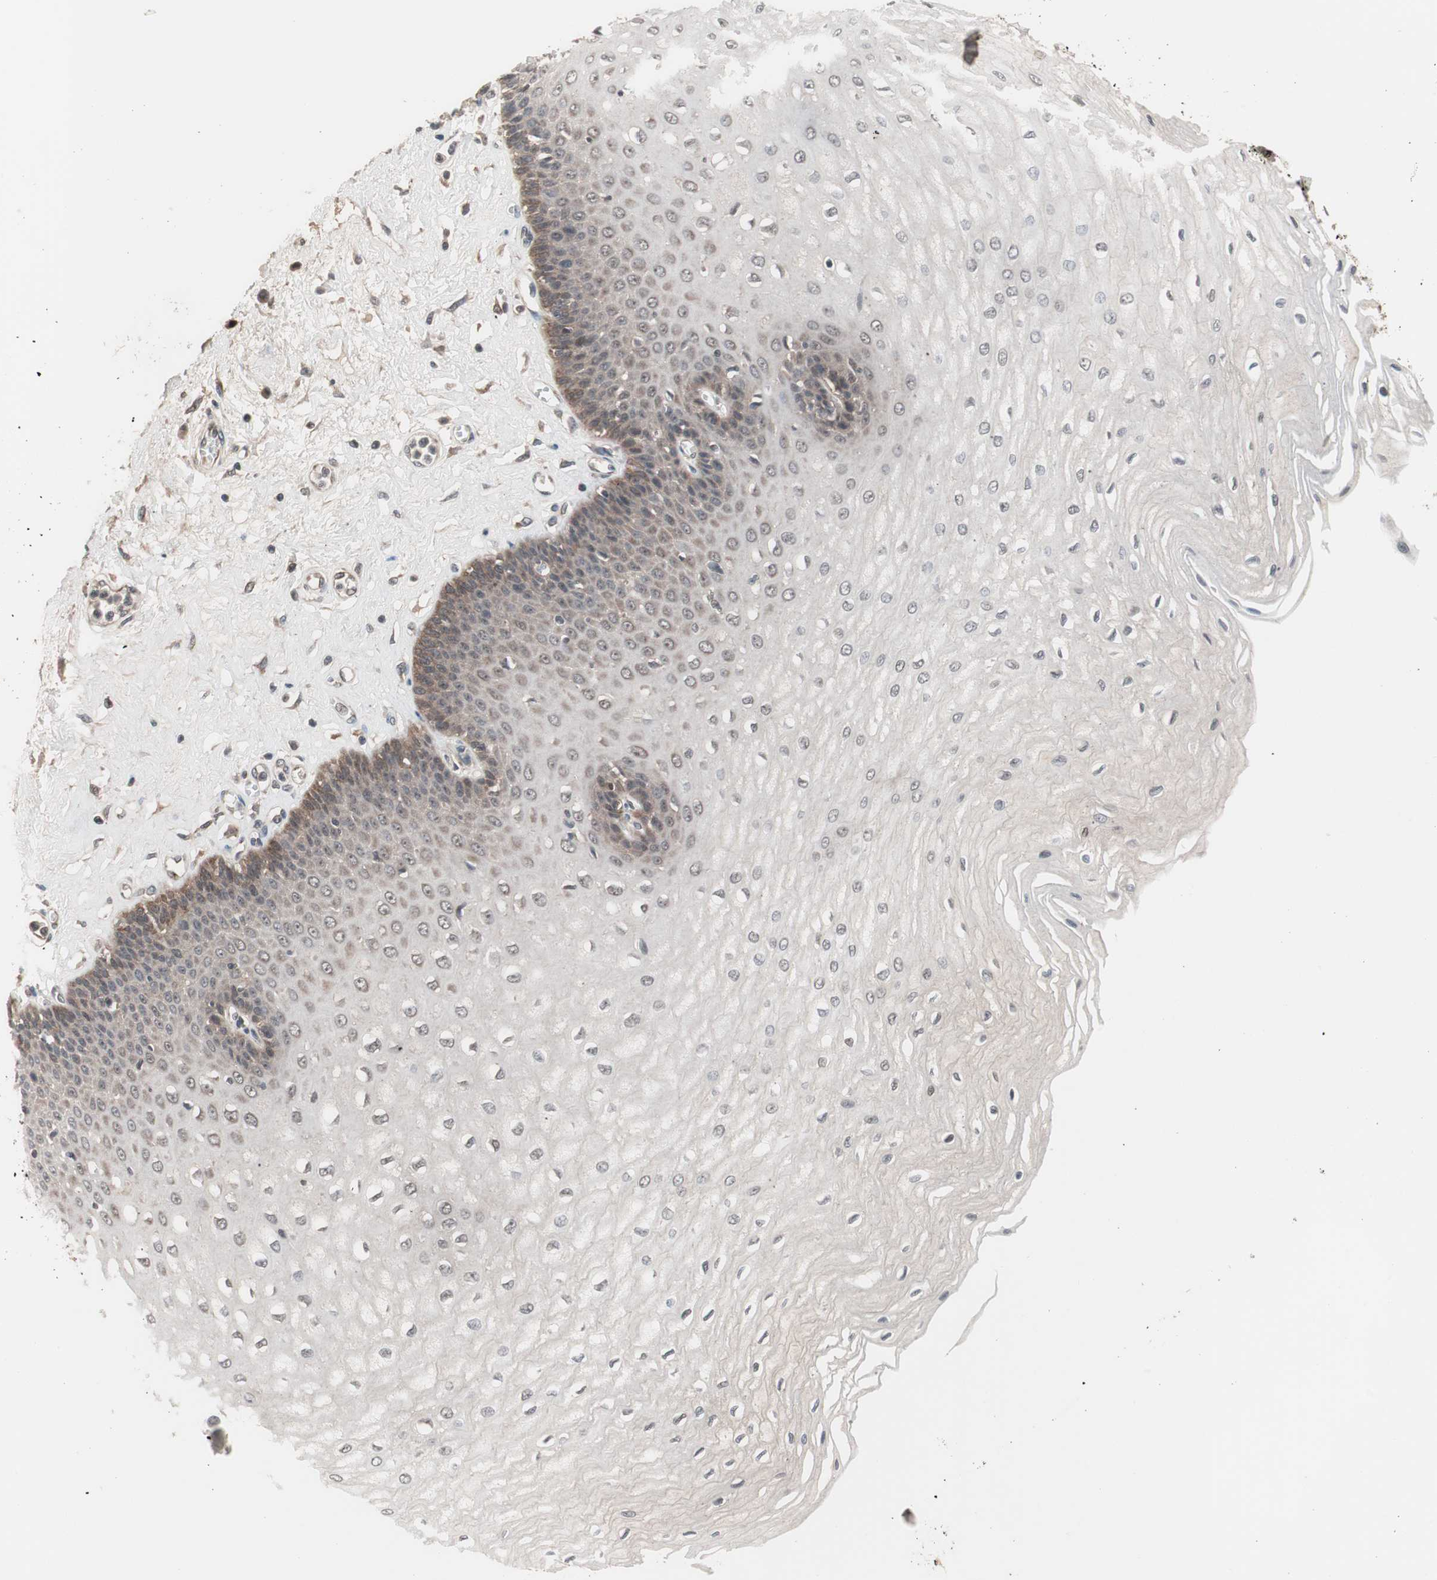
{"staining": {"intensity": "weak", "quantity": "25%-75%", "location": "cytoplasmic/membranous,nuclear"}, "tissue": "esophagus", "cell_type": "Squamous epithelial cells", "image_type": "normal", "snomed": [{"axis": "morphology", "description": "Normal tissue, NOS"}, {"axis": "morphology", "description": "Squamous cell carcinoma, NOS"}, {"axis": "topography", "description": "Esophagus"}], "caption": "This is a photomicrograph of IHC staining of unremarkable esophagus, which shows weak positivity in the cytoplasmic/membranous,nuclear of squamous epithelial cells.", "gene": "IRS1", "patient": {"sex": "male", "age": 65}}